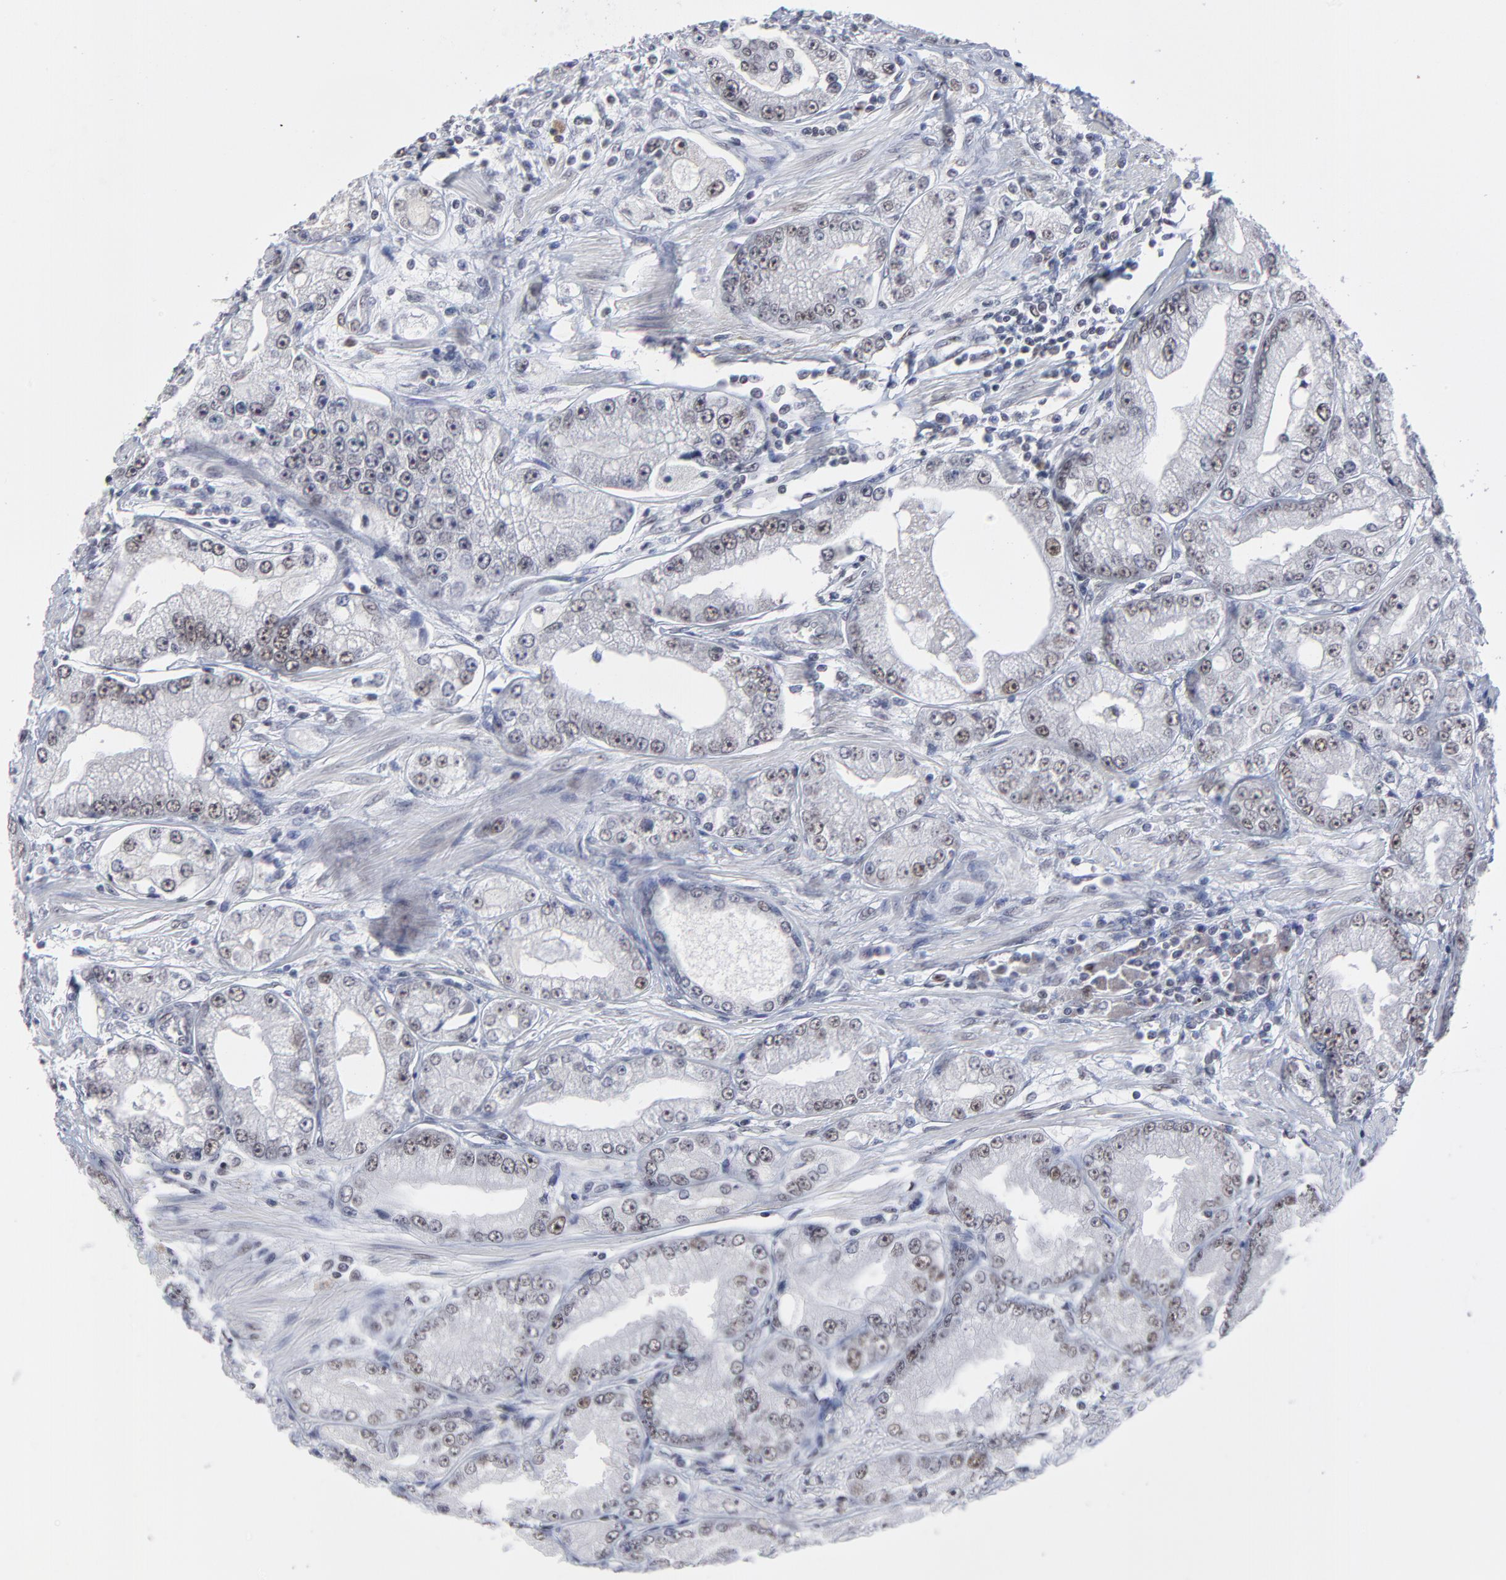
{"staining": {"intensity": "weak", "quantity": "<25%", "location": "nuclear"}, "tissue": "prostate cancer", "cell_type": "Tumor cells", "image_type": "cancer", "snomed": [{"axis": "morphology", "description": "Adenocarcinoma, Medium grade"}, {"axis": "topography", "description": "Prostate"}], "caption": "There is no significant positivity in tumor cells of prostate cancer (adenocarcinoma (medium-grade)).", "gene": "OGFOD1", "patient": {"sex": "male", "age": 72}}